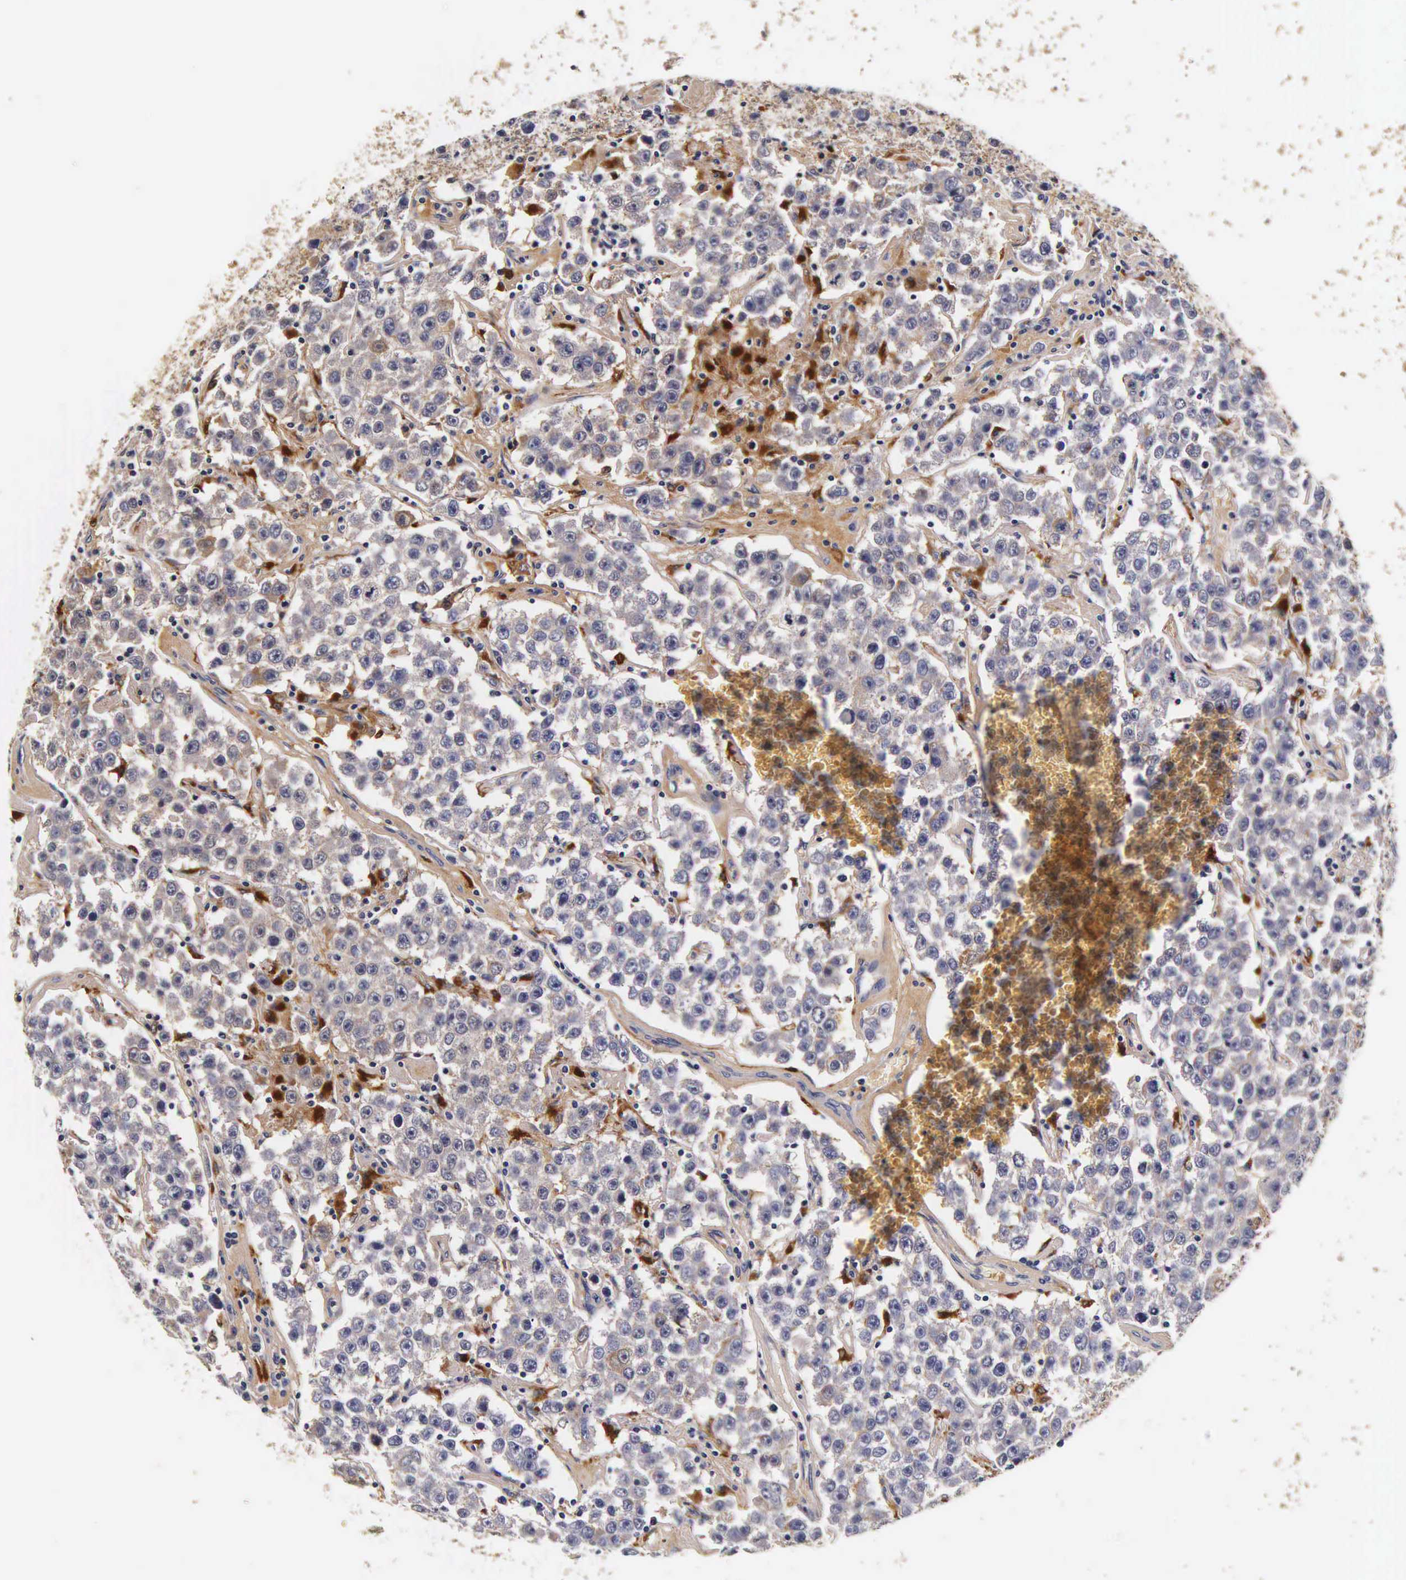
{"staining": {"intensity": "weak", "quantity": "<25%", "location": "cytoplasmic/membranous"}, "tissue": "testis cancer", "cell_type": "Tumor cells", "image_type": "cancer", "snomed": [{"axis": "morphology", "description": "Seminoma, NOS"}, {"axis": "topography", "description": "Testis"}], "caption": "High magnification brightfield microscopy of testis cancer stained with DAB (brown) and counterstained with hematoxylin (blue): tumor cells show no significant expression. (Immunohistochemistry (ihc), brightfield microscopy, high magnification).", "gene": "CTSB", "patient": {"sex": "male", "age": 52}}